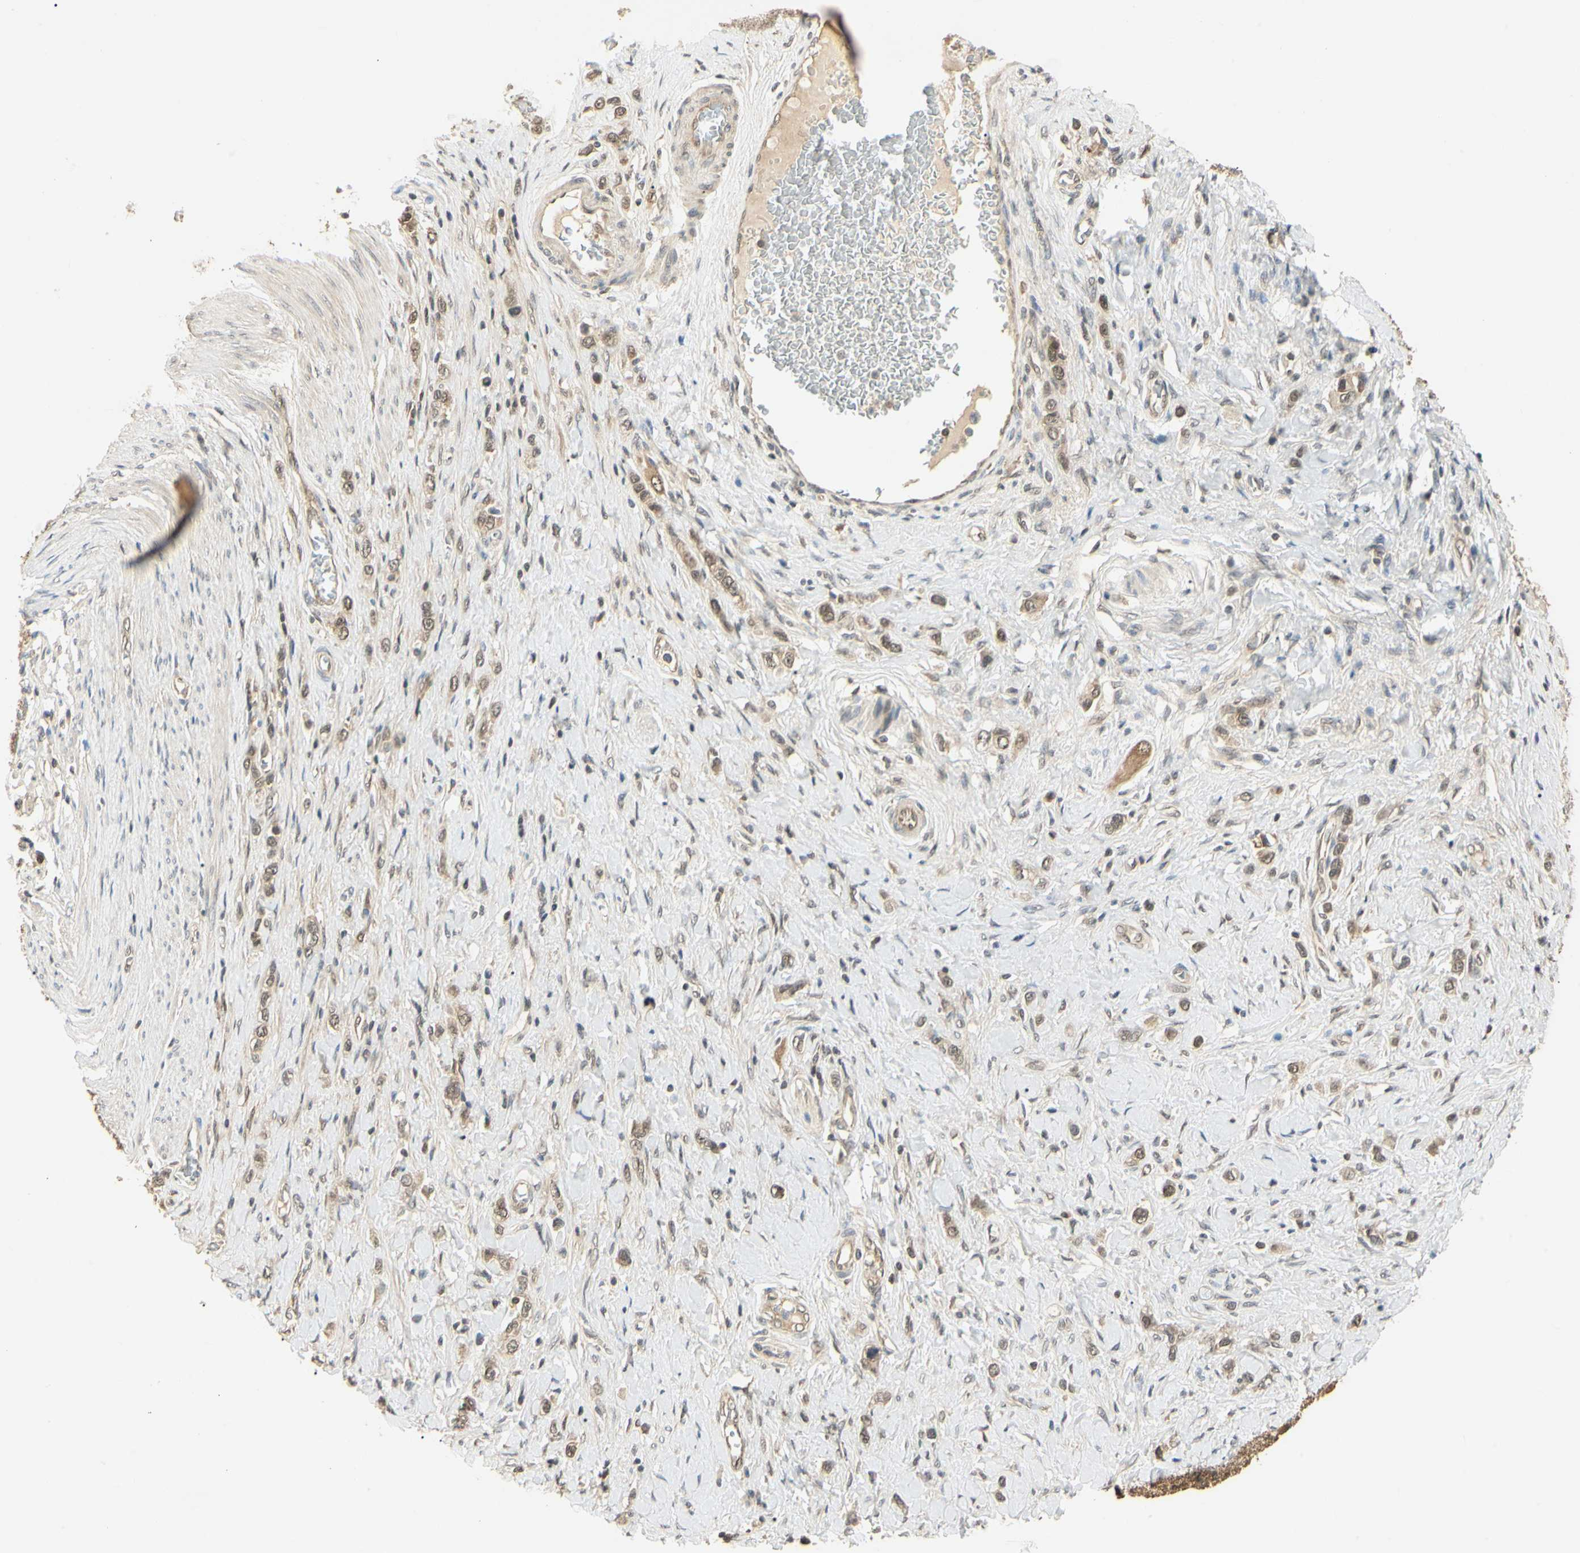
{"staining": {"intensity": "moderate", "quantity": ">75%", "location": "cytoplasmic/membranous,nuclear"}, "tissue": "stomach cancer", "cell_type": "Tumor cells", "image_type": "cancer", "snomed": [{"axis": "morphology", "description": "Normal tissue, NOS"}, {"axis": "morphology", "description": "Adenocarcinoma, NOS"}, {"axis": "topography", "description": "Stomach, upper"}, {"axis": "topography", "description": "Stomach"}], "caption": "Stomach cancer (adenocarcinoma) stained with a brown dye demonstrates moderate cytoplasmic/membranous and nuclear positive staining in approximately >75% of tumor cells.", "gene": "UBE2Z", "patient": {"sex": "female", "age": 65}}